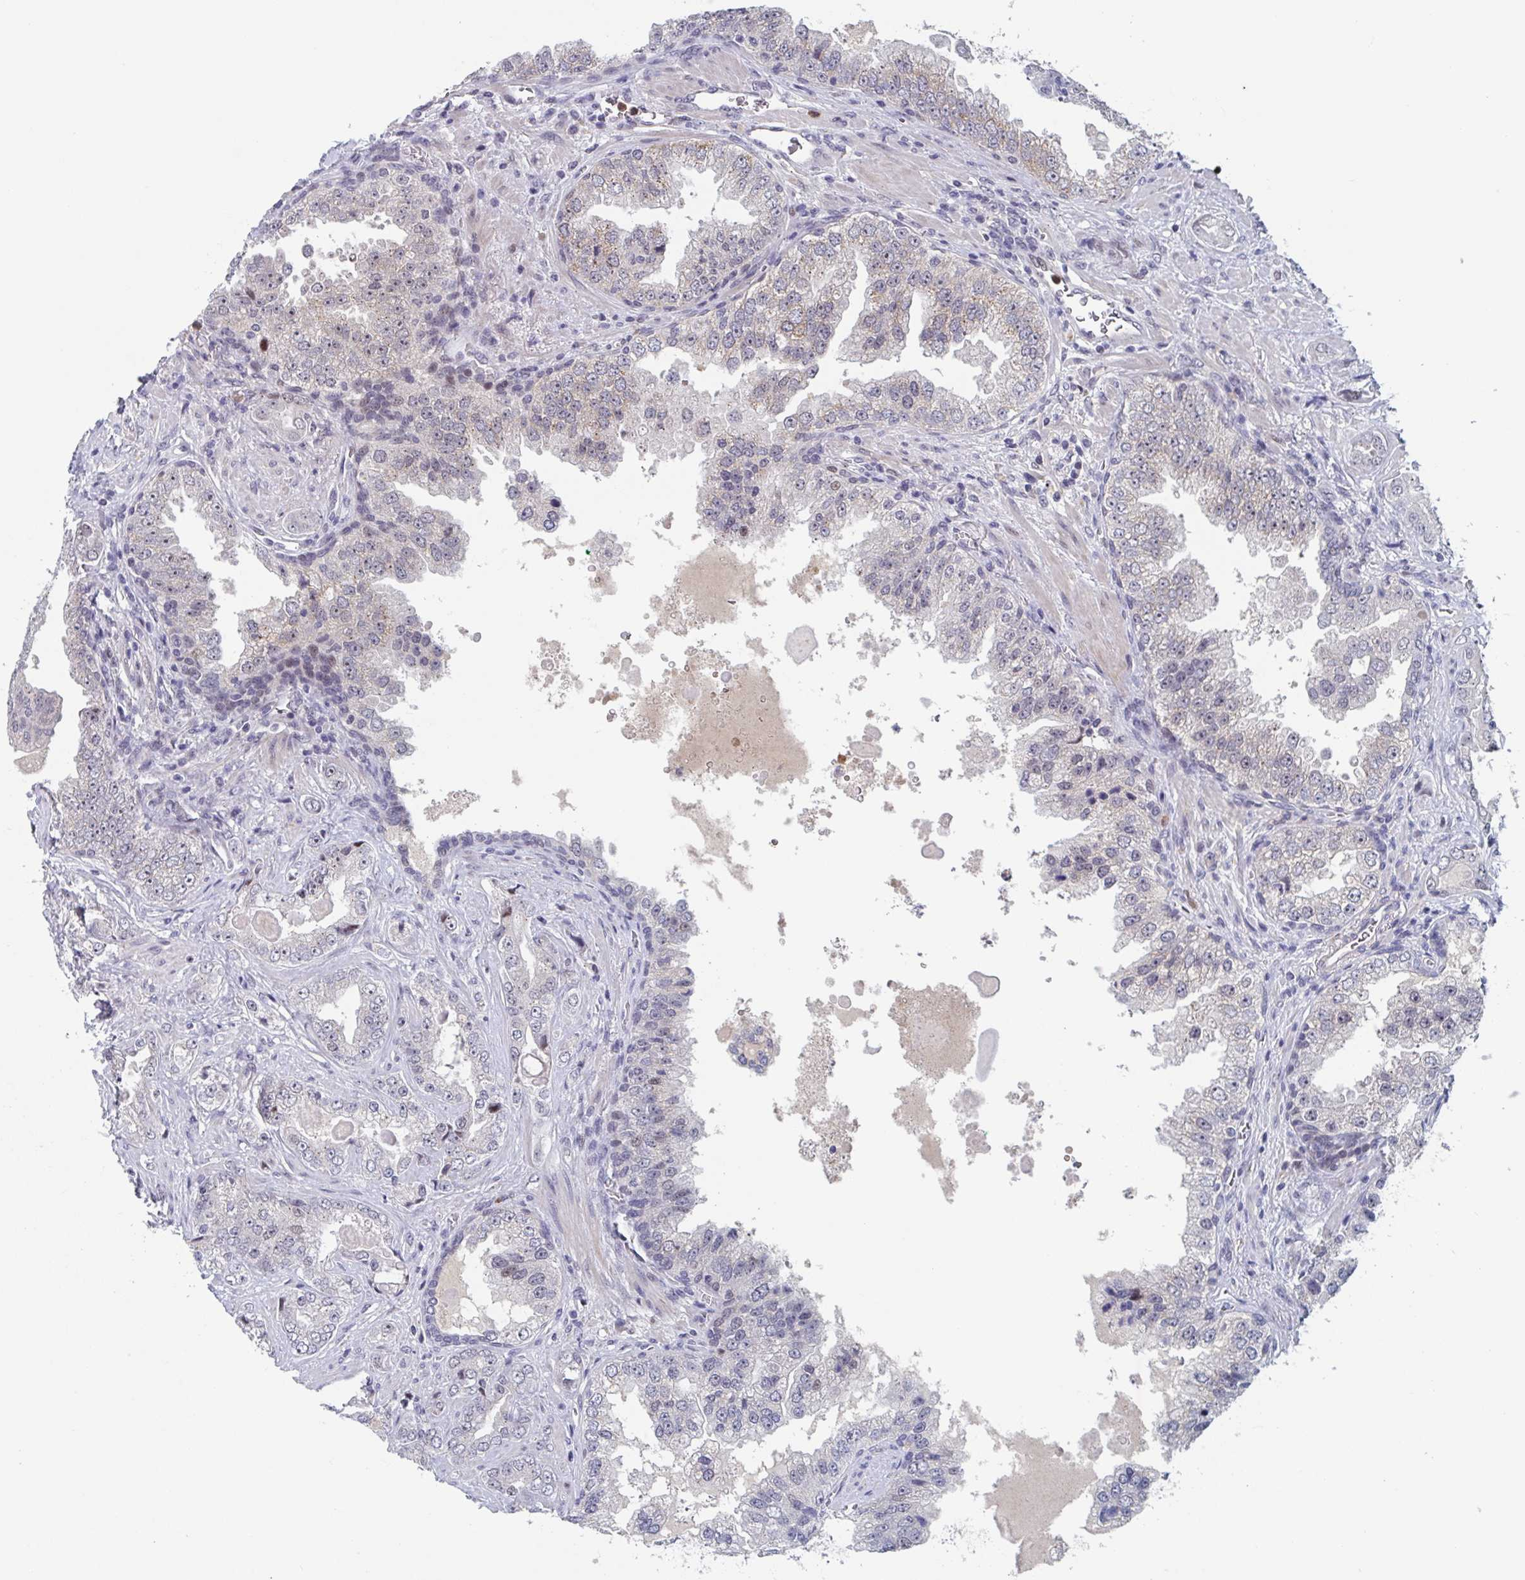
{"staining": {"intensity": "weak", "quantity": "<25%", "location": "cytoplasmic/membranous"}, "tissue": "prostate cancer", "cell_type": "Tumor cells", "image_type": "cancer", "snomed": [{"axis": "morphology", "description": "Adenocarcinoma, High grade"}, {"axis": "topography", "description": "Prostate"}], "caption": "This is an immunohistochemistry (IHC) image of human prostate cancer. There is no positivity in tumor cells.", "gene": "RNF212", "patient": {"sex": "male", "age": 67}}